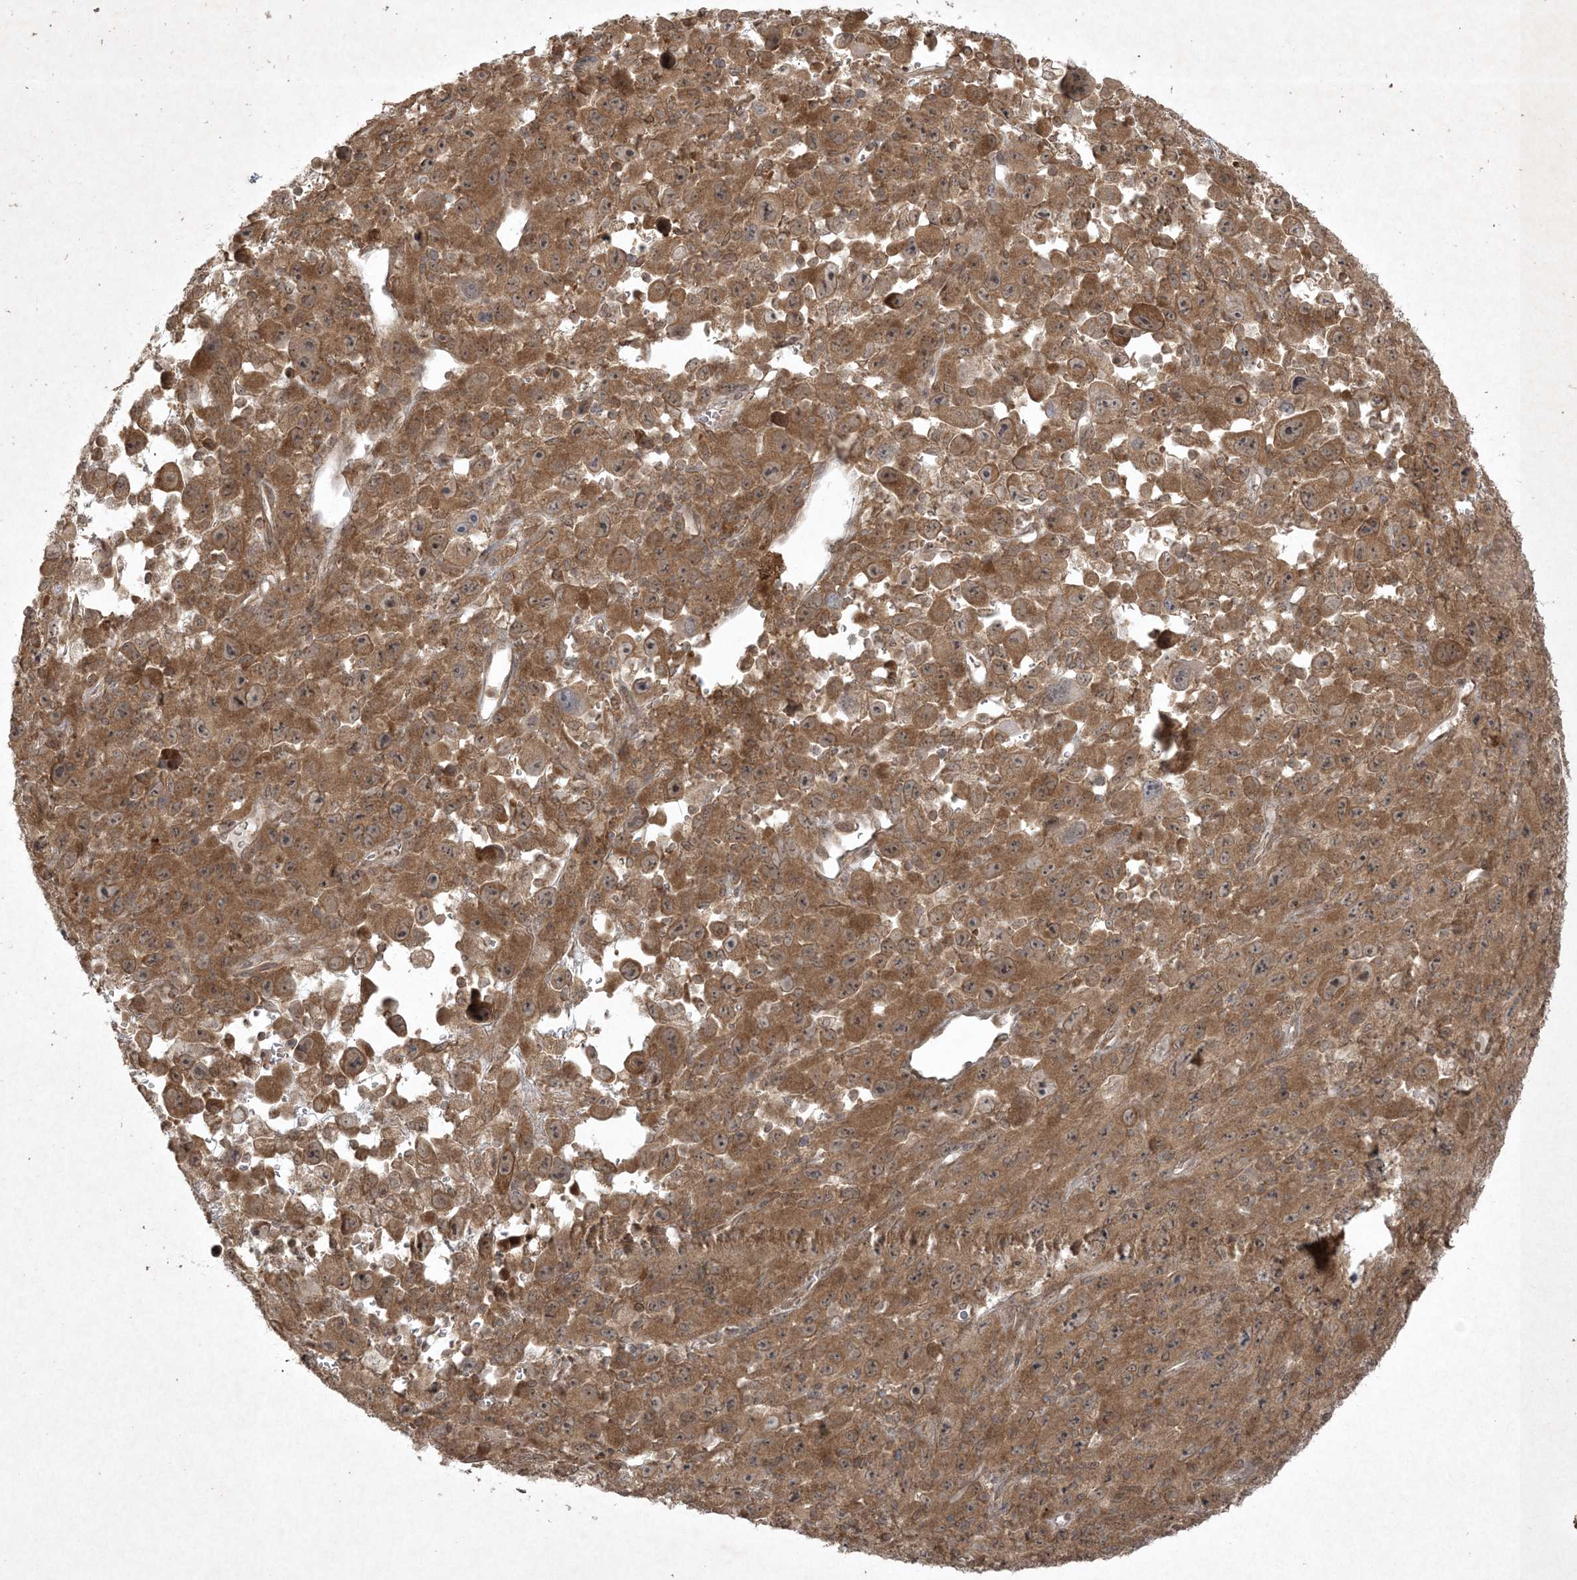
{"staining": {"intensity": "moderate", "quantity": ">75%", "location": "cytoplasmic/membranous,nuclear"}, "tissue": "melanoma", "cell_type": "Tumor cells", "image_type": "cancer", "snomed": [{"axis": "morphology", "description": "Malignant melanoma, Metastatic site"}, {"axis": "topography", "description": "Skin"}], "caption": "Protein expression analysis of human malignant melanoma (metastatic site) reveals moderate cytoplasmic/membranous and nuclear staining in about >75% of tumor cells. (DAB (3,3'-diaminobenzidine) IHC with brightfield microscopy, high magnification).", "gene": "NRBP2", "patient": {"sex": "female", "age": 56}}